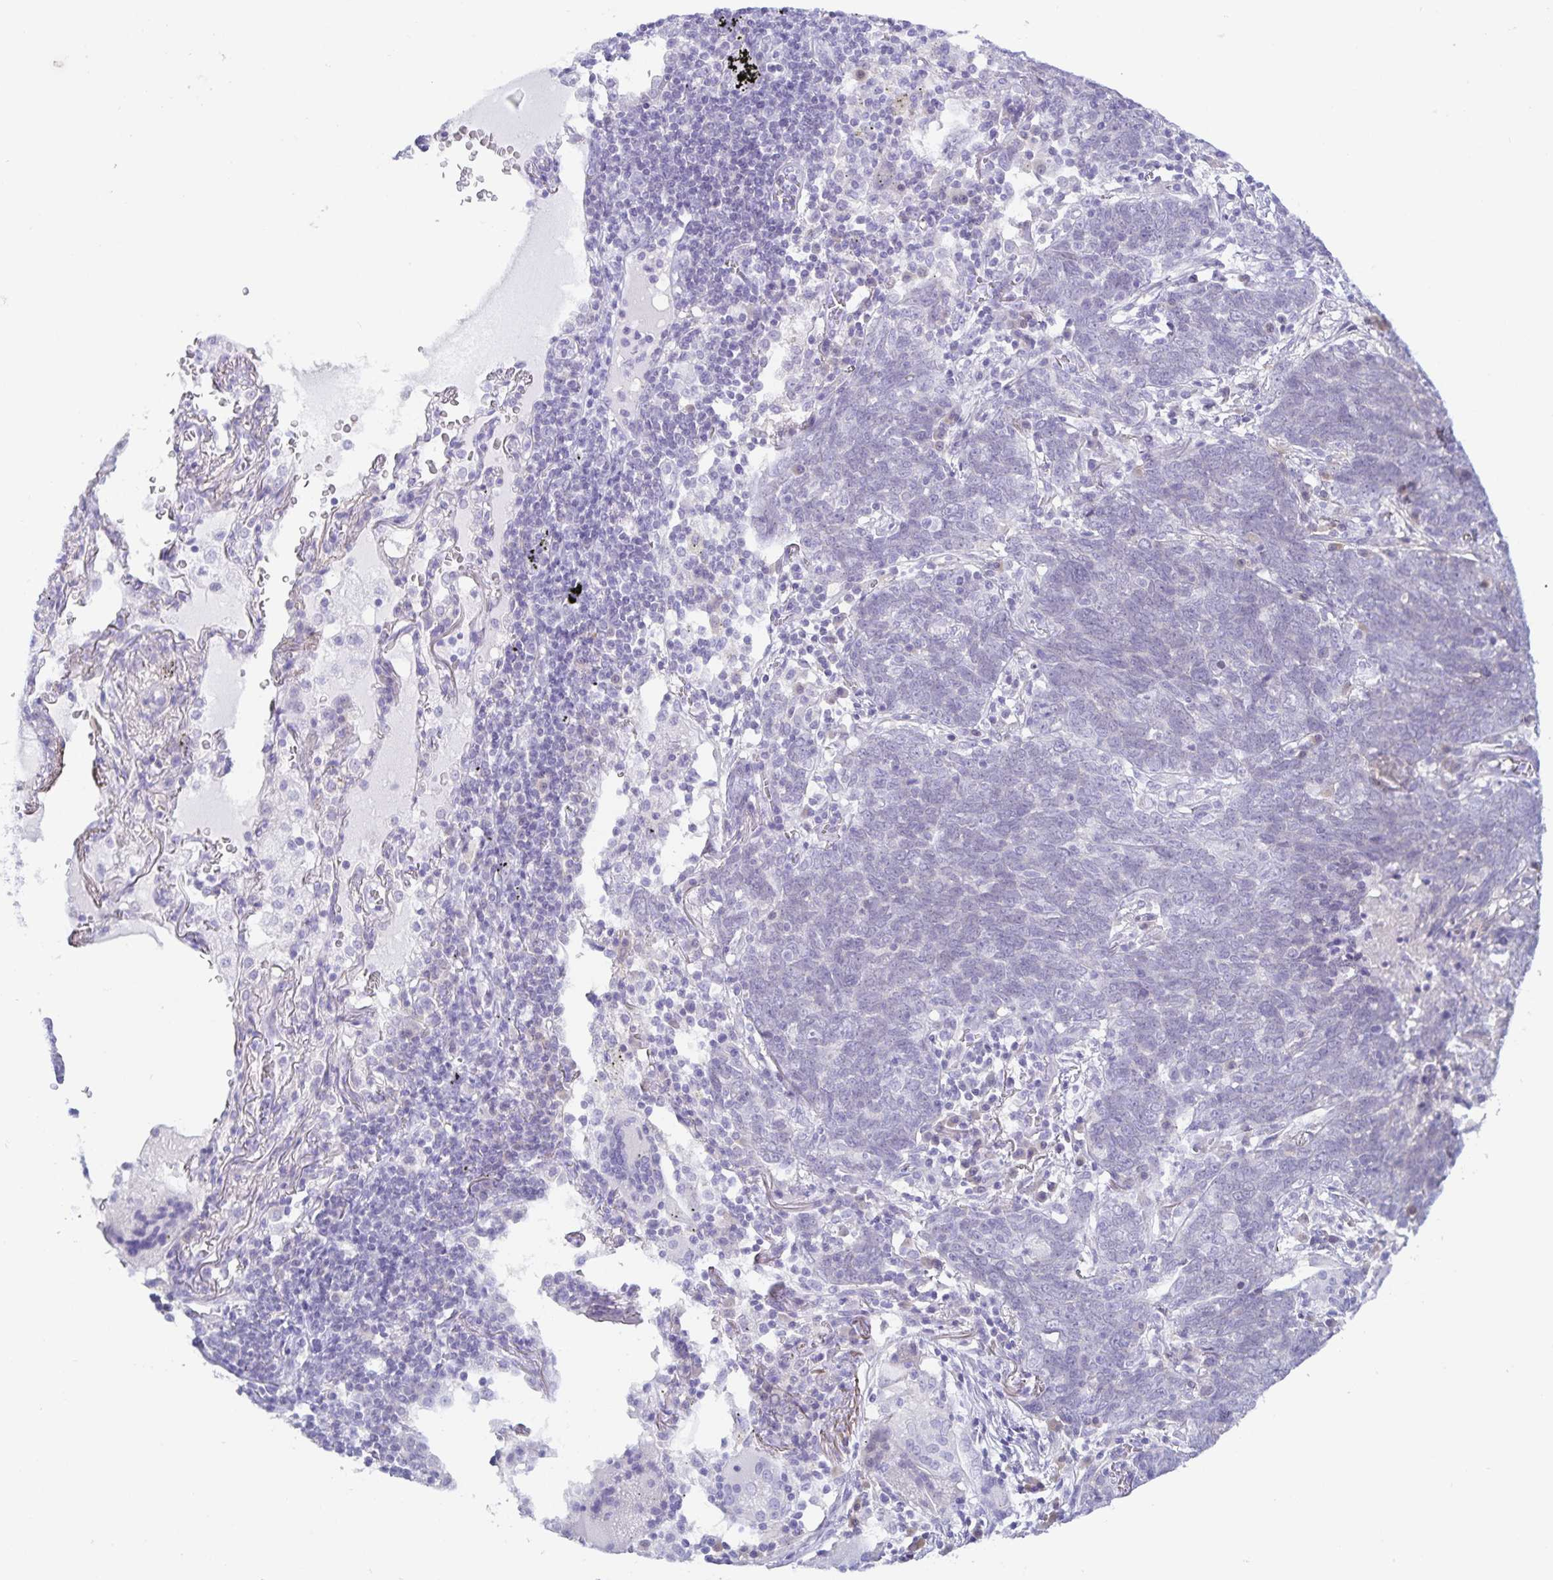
{"staining": {"intensity": "negative", "quantity": "none", "location": "none"}, "tissue": "lung cancer", "cell_type": "Tumor cells", "image_type": "cancer", "snomed": [{"axis": "morphology", "description": "Squamous cell carcinoma, NOS"}, {"axis": "topography", "description": "Lung"}], "caption": "Squamous cell carcinoma (lung) was stained to show a protein in brown. There is no significant expression in tumor cells.", "gene": "MON2", "patient": {"sex": "female", "age": 72}}